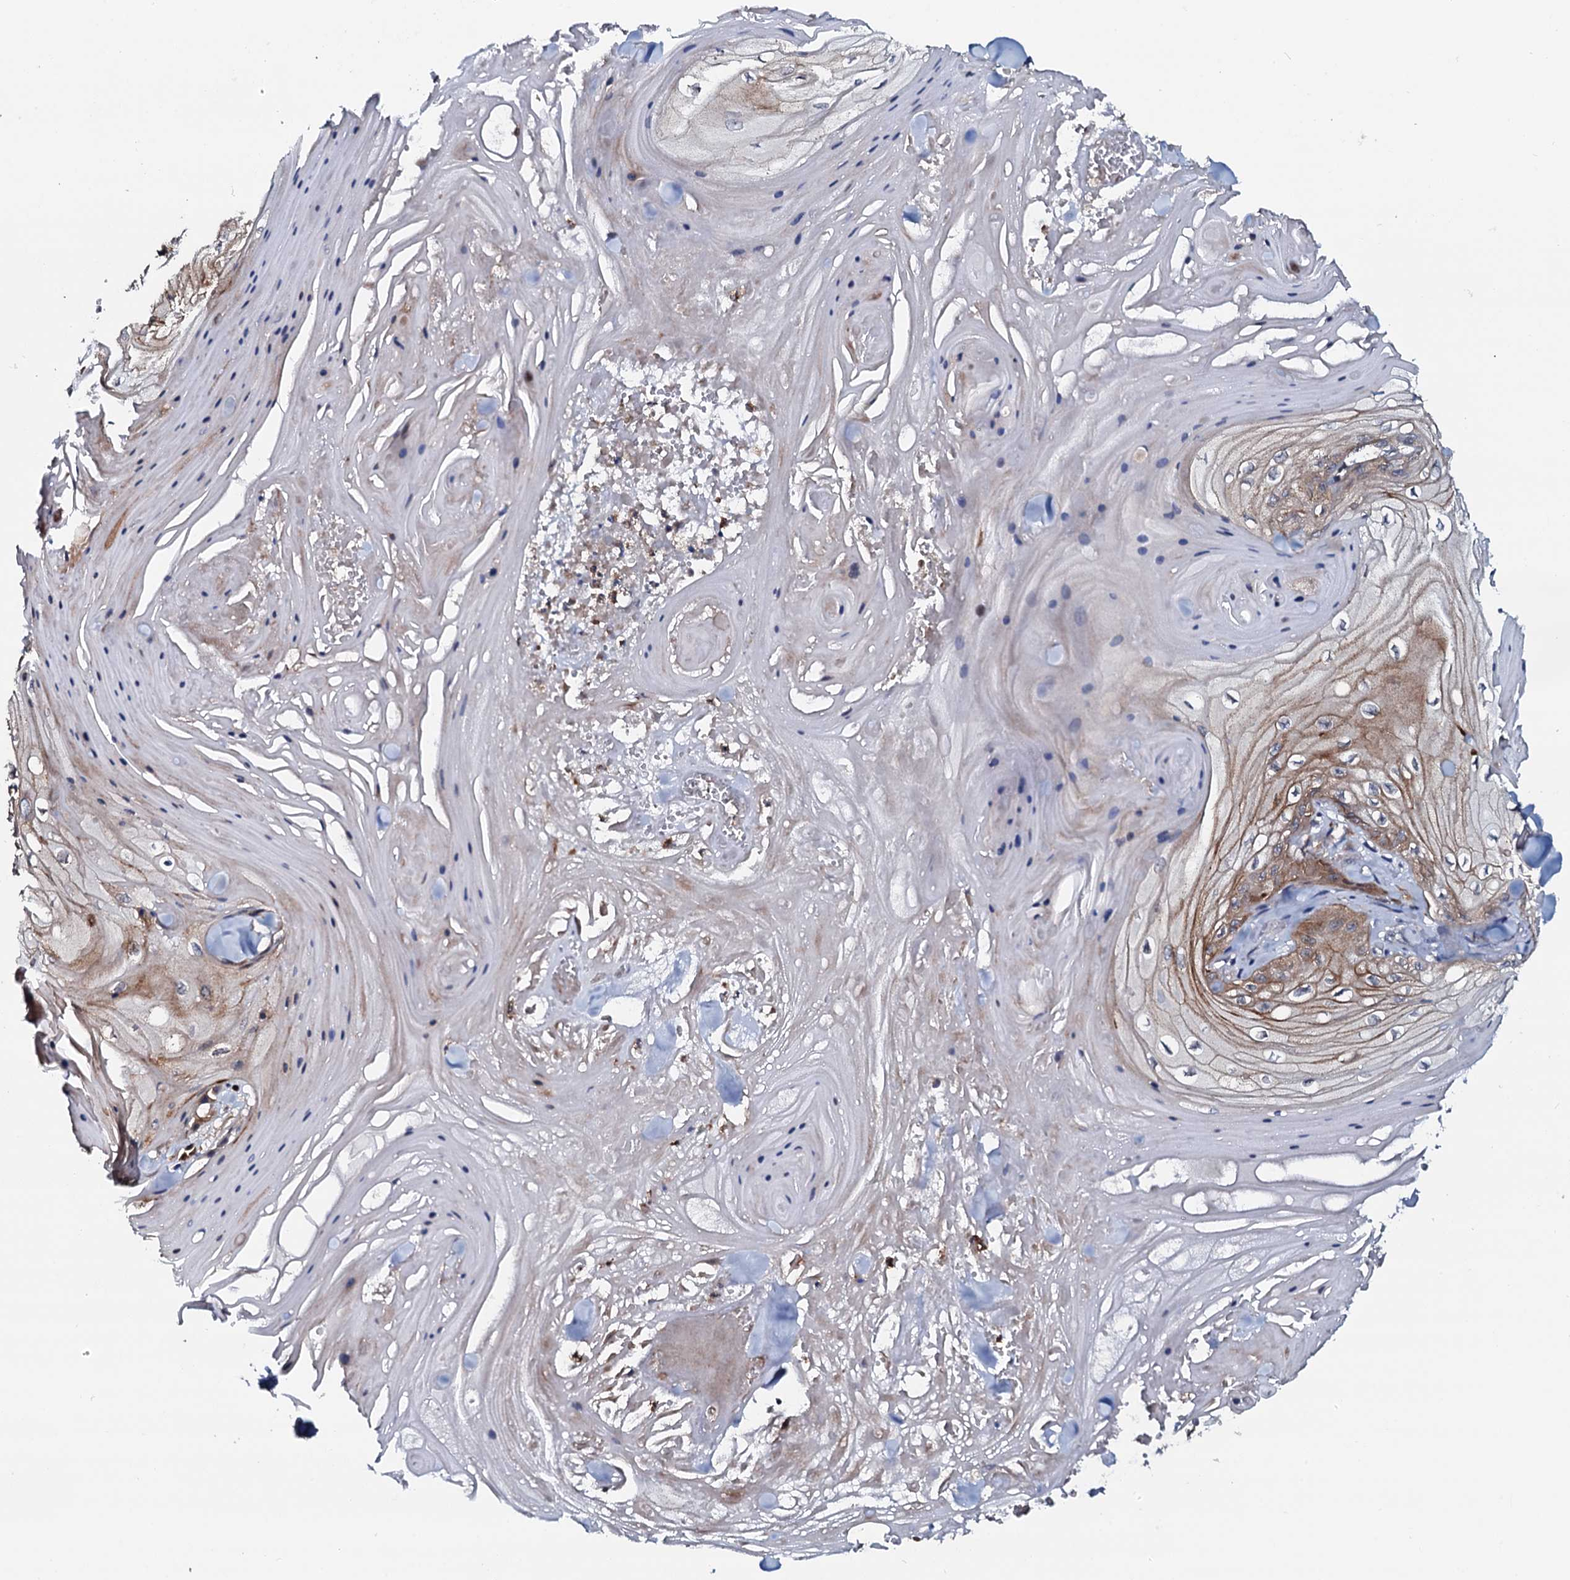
{"staining": {"intensity": "moderate", "quantity": "25%-75%", "location": "cytoplasmic/membranous"}, "tissue": "skin cancer", "cell_type": "Tumor cells", "image_type": "cancer", "snomed": [{"axis": "morphology", "description": "Squamous cell carcinoma, NOS"}, {"axis": "topography", "description": "Skin"}], "caption": "Squamous cell carcinoma (skin) stained for a protein shows moderate cytoplasmic/membranous positivity in tumor cells. (DAB IHC with brightfield microscopy, high magnification).", "gene": "VAMP8", "patient": {"sex": "male", "age": 74}}